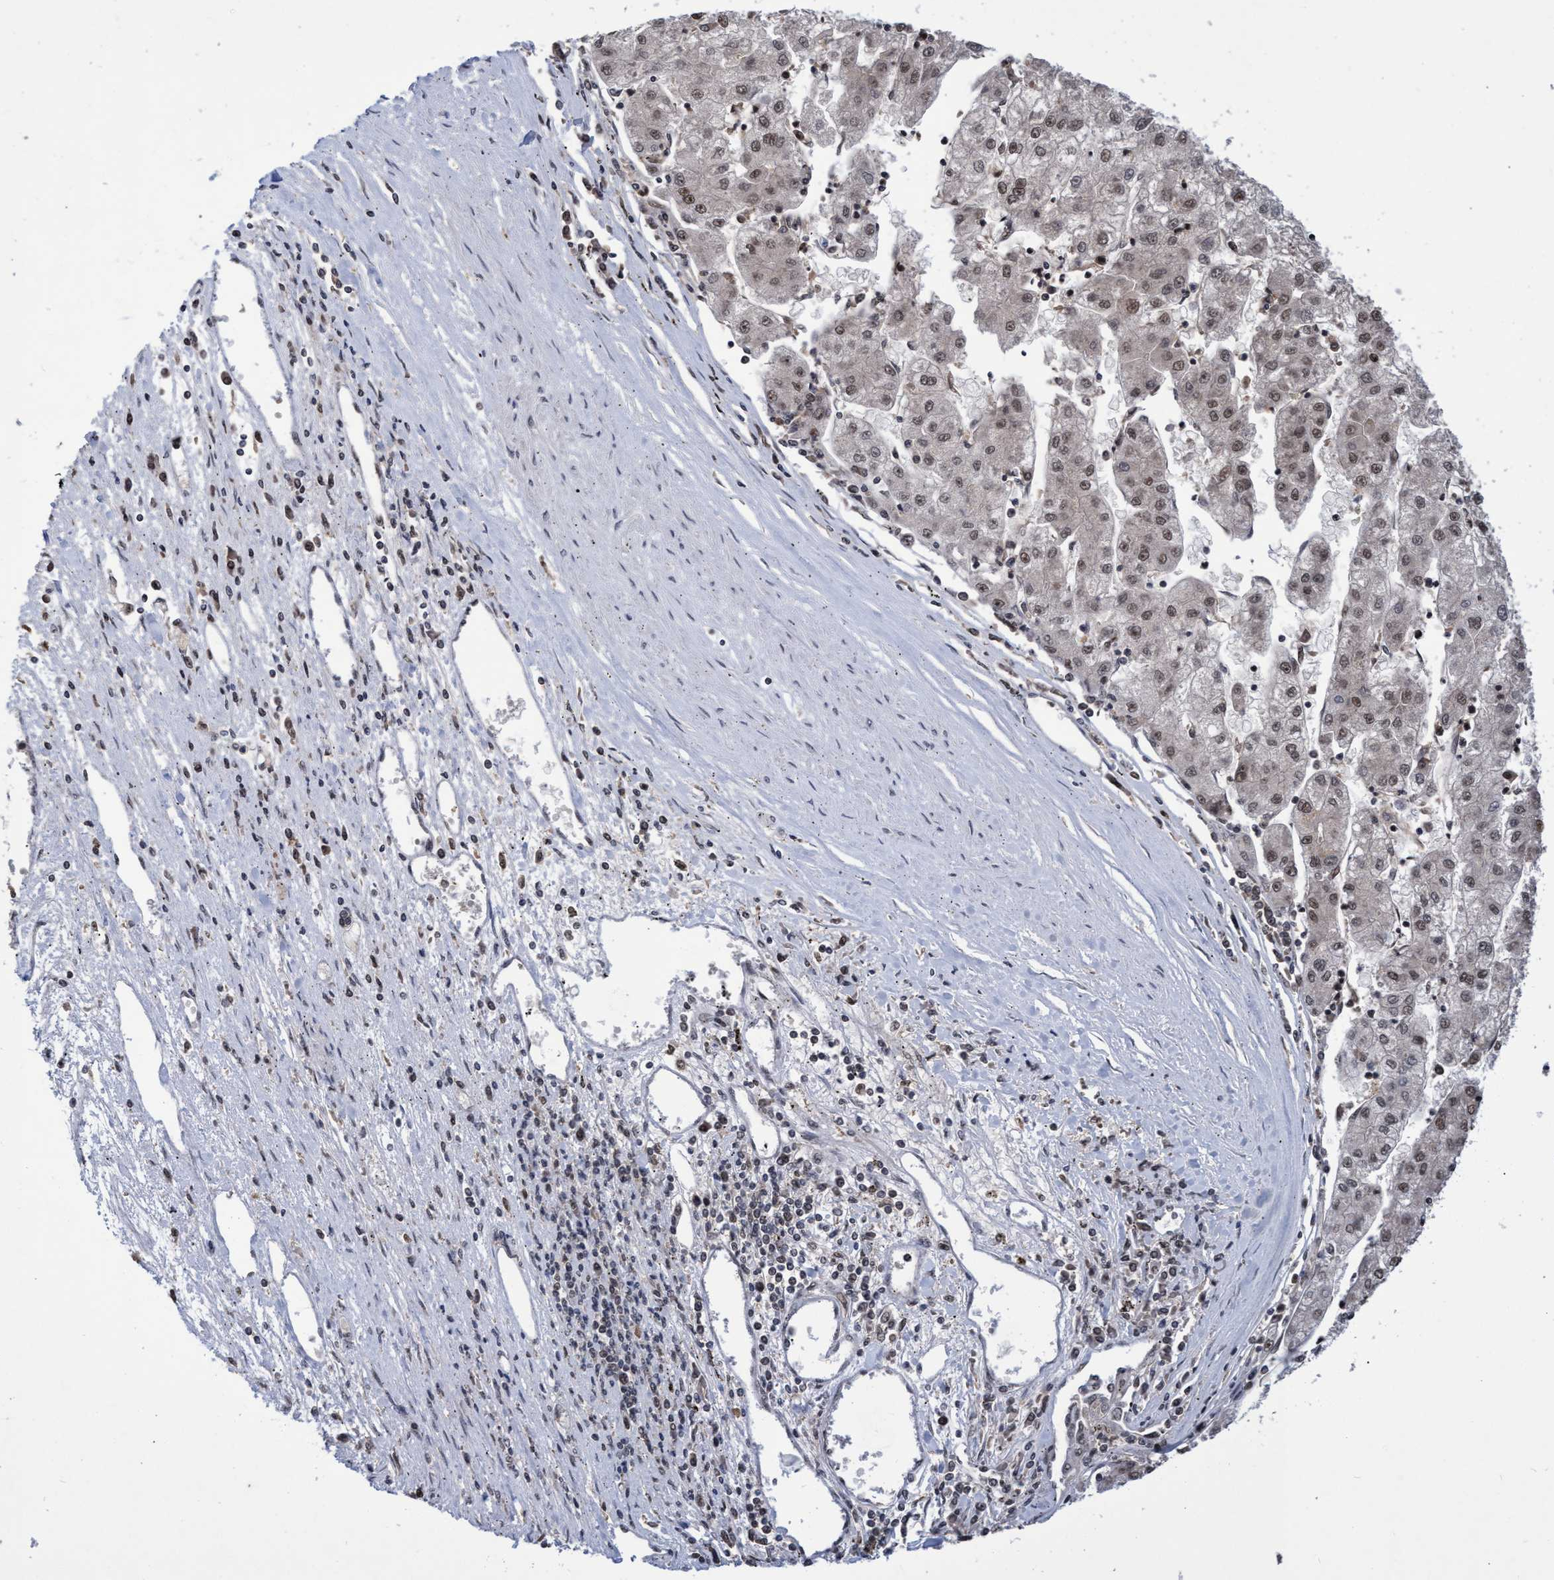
{"staining": {"intensity": "weak", "quantity": ">75%", "location": "nuclear"}, "tissue": "liver cancer", "cell_type": "Tumor cells", "image_type": "cancer", "snomed": [{"axis": "morphology", "description": "Carcinoma, Hepatocellular, NOS"}, {"axis": "topography", "description": "Liver"}], "caption": "Immunohistochemistry image of human liver cancer stained for a protein (brown), which reveals low levels of weak nuclear positivity in approximately >75% of tumor cells.", "gene": "GTF2F1", "patient": {"sex": "male", "age": 72}}